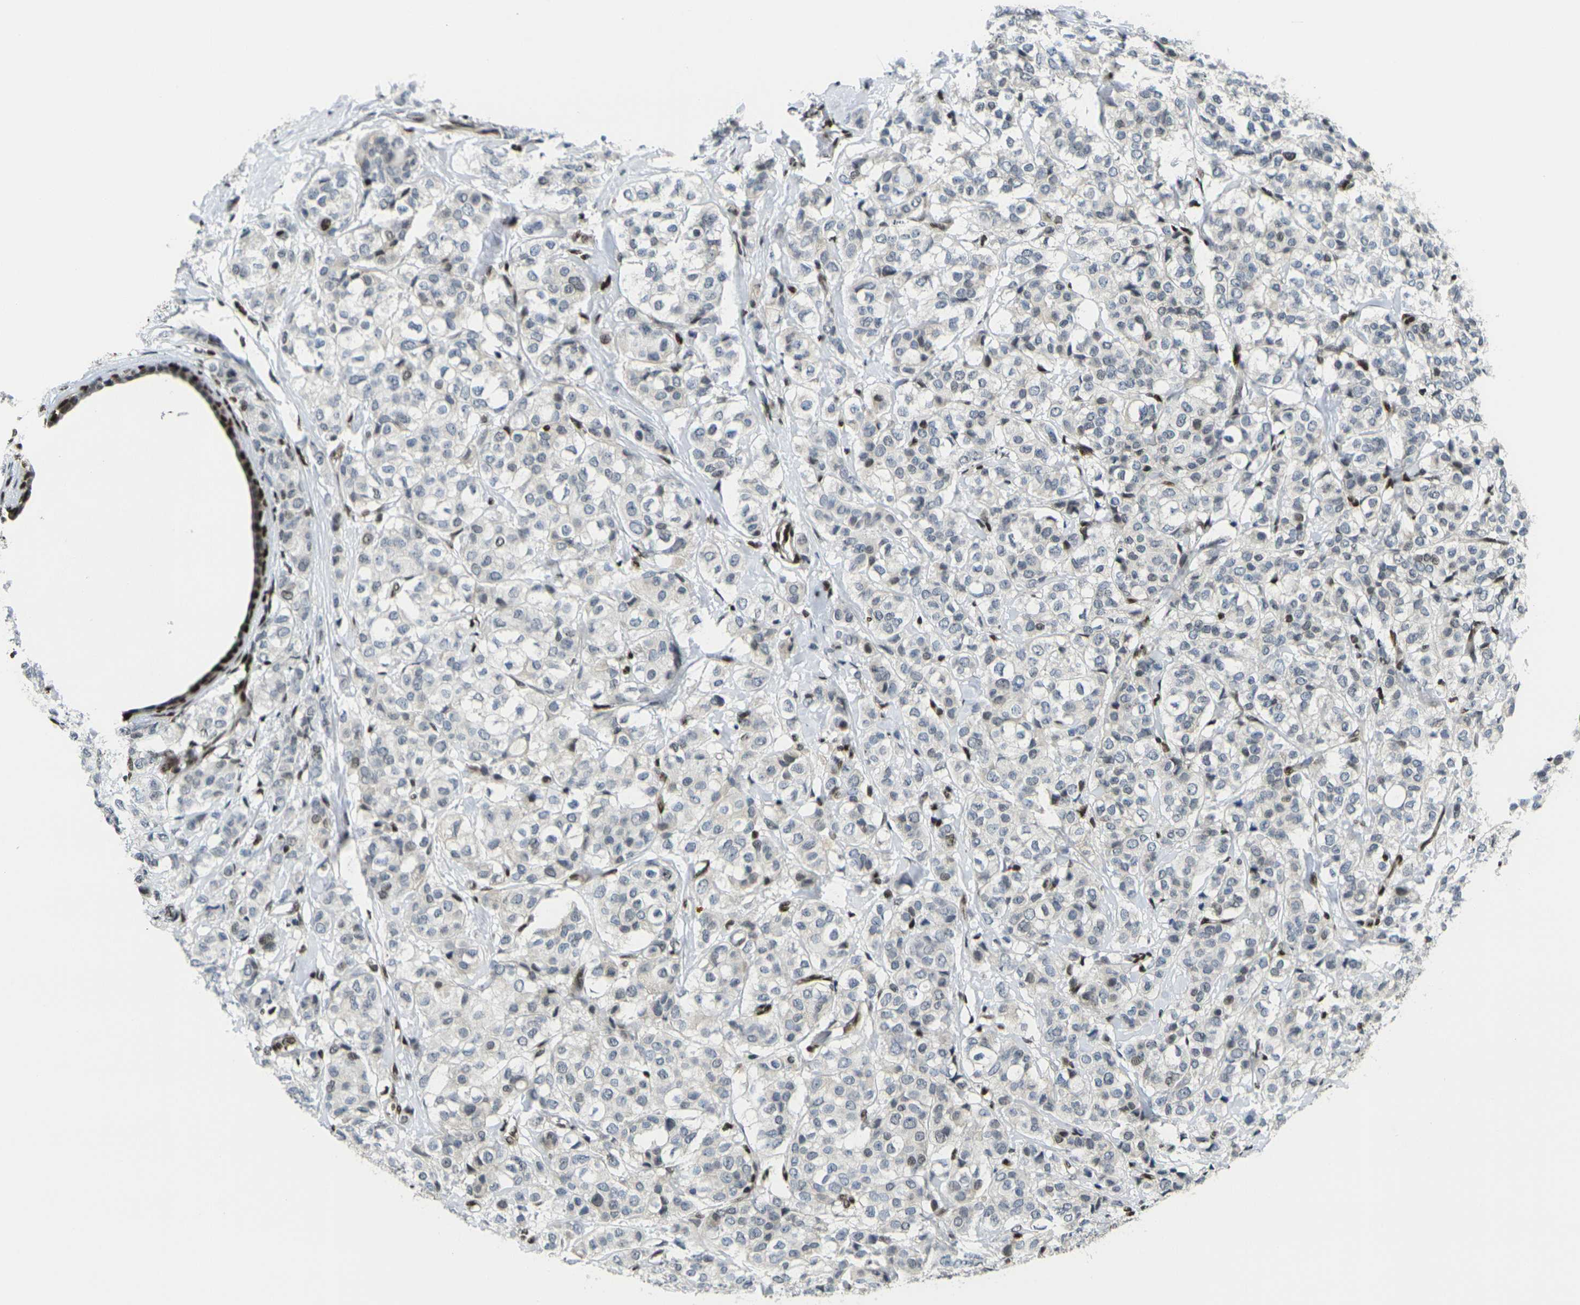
{"staining": {"intensity": "weak", "quantity": "<25%", "location": "nuclear"}, "tissue": "breast cancer", "cell_type": "Tumor cells", "image_type": "cancer", "snomed": [{"axis": "morphology", "description": "Lobular carcinoma"}, {"axis": "topography", "description": "Breast"}], "caption": "This is a image of immunohistochemistry staining of breast cancer, which shows no staining in tumor cells. (DAB (3,3'-diaminobenzidine) immunohistochemistry (IHC) visualized using brightfield microscopy, high magnification).", "gene": "H1-10", "patient": {"sex": "female", "age": 60}}